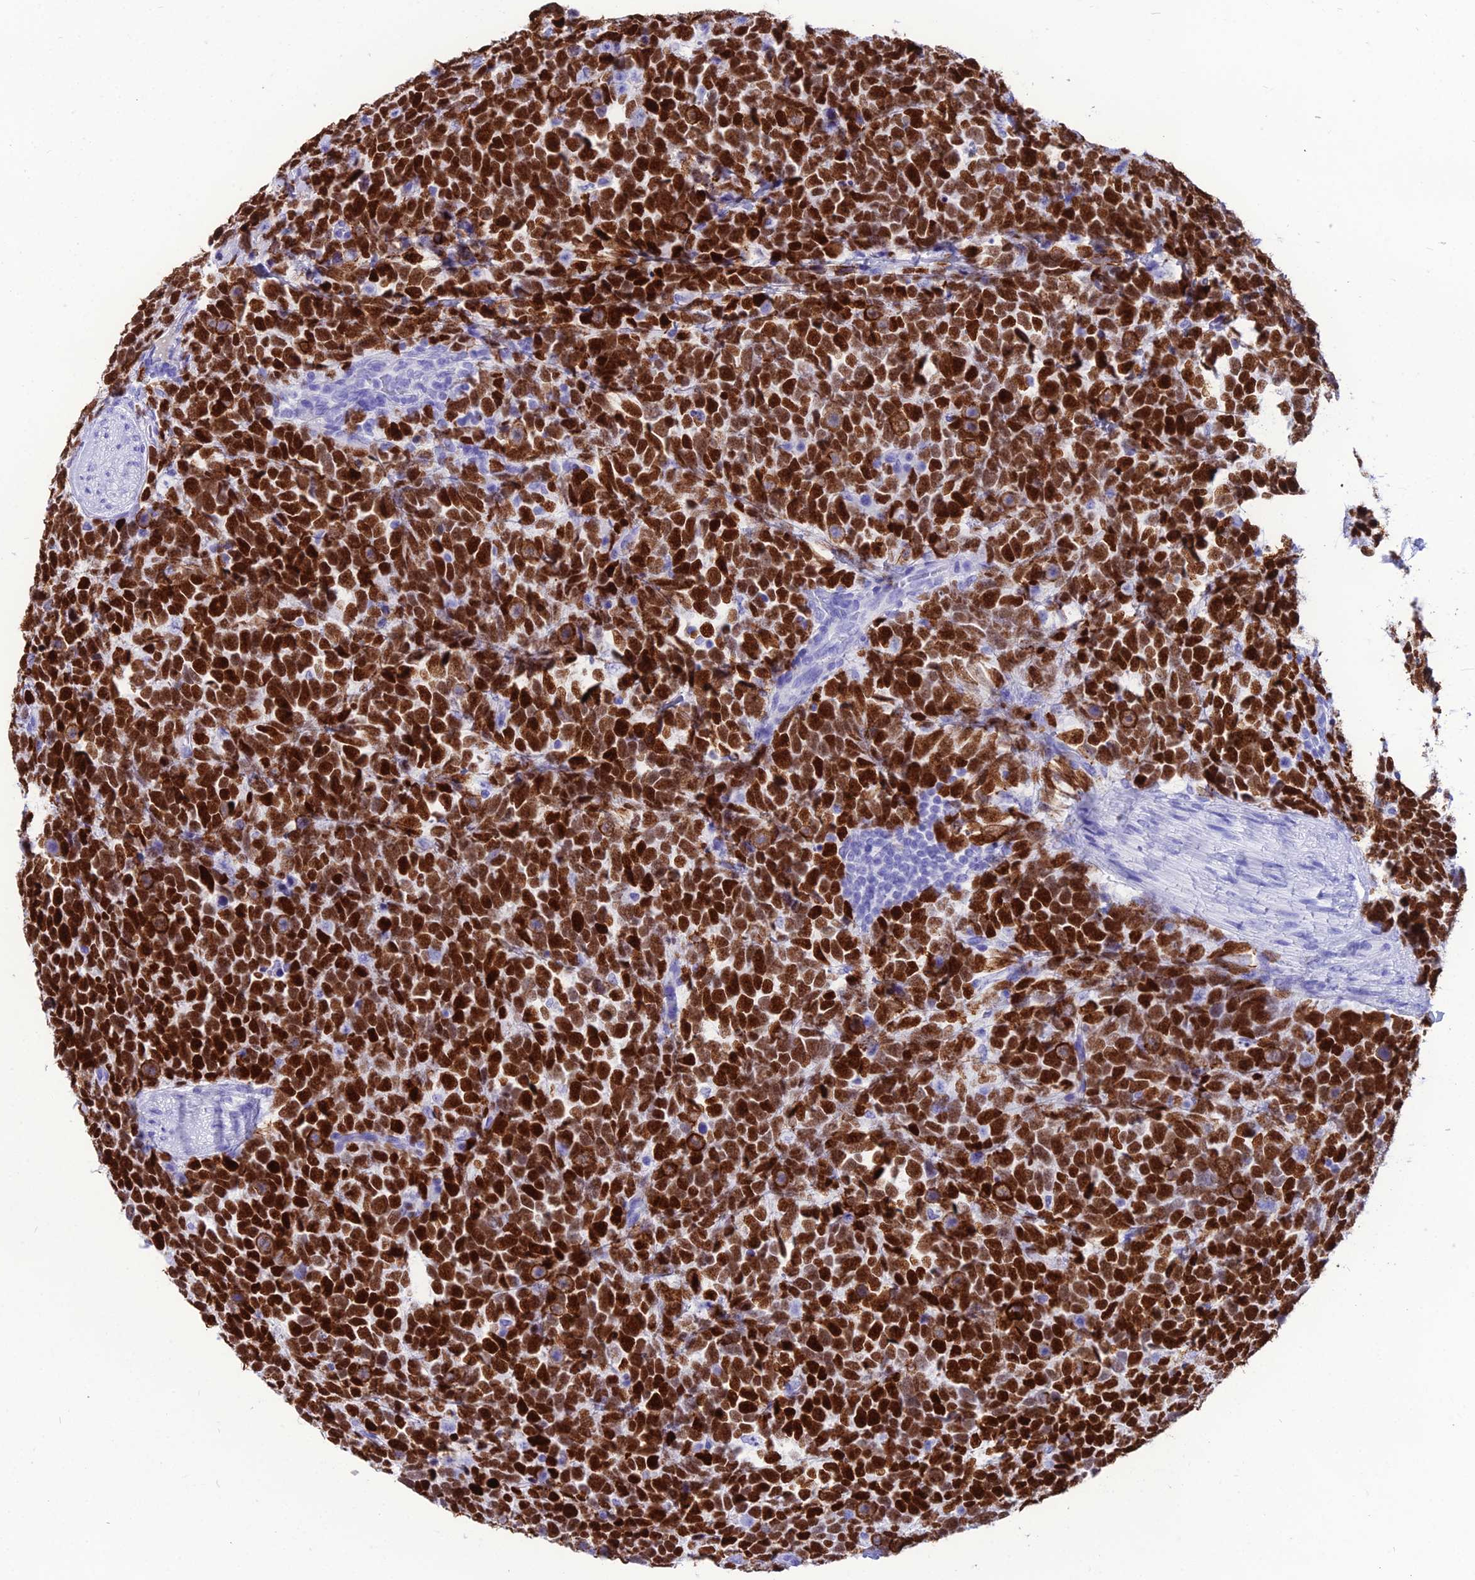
{"staining": {"intensity": "strong", "quantity": ">75%", "location": "nuclear"}, "tissue": "urothelial cancer", "cell_type": "Tumor cells", "image_type": "cancer", "snomed": [{"axis": "morphology", "description": "Urothelial carcinoma, High grade"}, {"axis": "topography", "description": "Urinary bladder"}], "caption": "A brown stain labels strong nuclear staining of a protein in urothelial carcinoma (high-grade) tumor cells.", "gene": "PNMA5", "patient": {"sex": "female", "age": 82}}